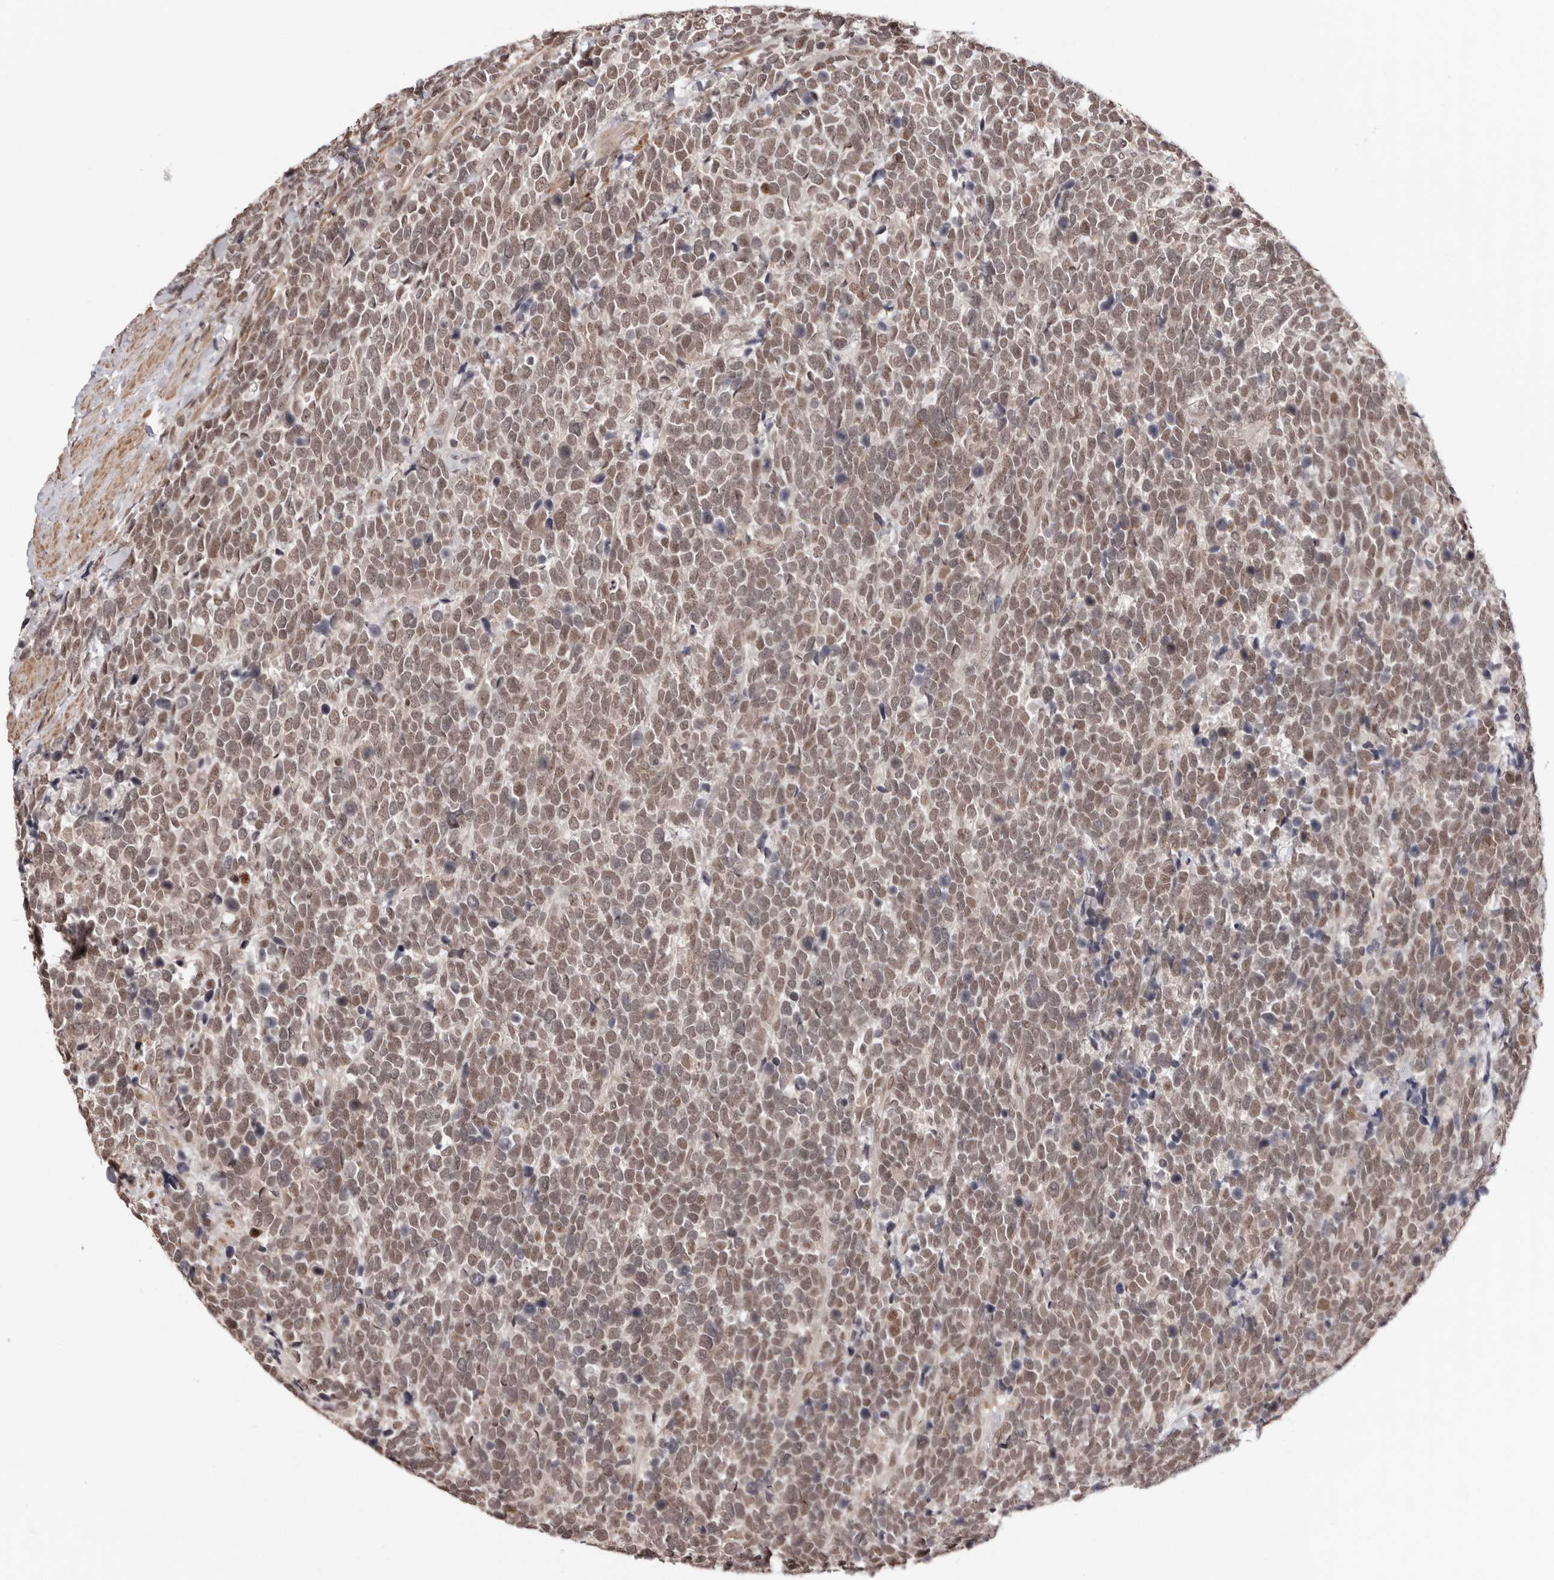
{"staining": {"intensity": "weak", "quantity": ">75%", "location": "nuclear"}, "tissue": "urothelial cancer", "cell_type": "Tumor cells", "image_type": "cancer", "snomed": [{"axis": "morphology", "description": "Urothelial carcinoma, High grade"}, {"axis": "topography", "description": "Urinary bladder"}], "caption": "Immunohistochemistry (DAB) staining of human urothelial cancer demonstrates weak nuclear protein expression in approximately >75% of tumor cells. The staining is performed using DAB (3,3'-diaminobenzidine) brown chromogen to label protein expression. The nuclei are counter-stained blue using hematoxylin.", "gene": "SDE2", "patient": {"sex": "female", "age": 82}}